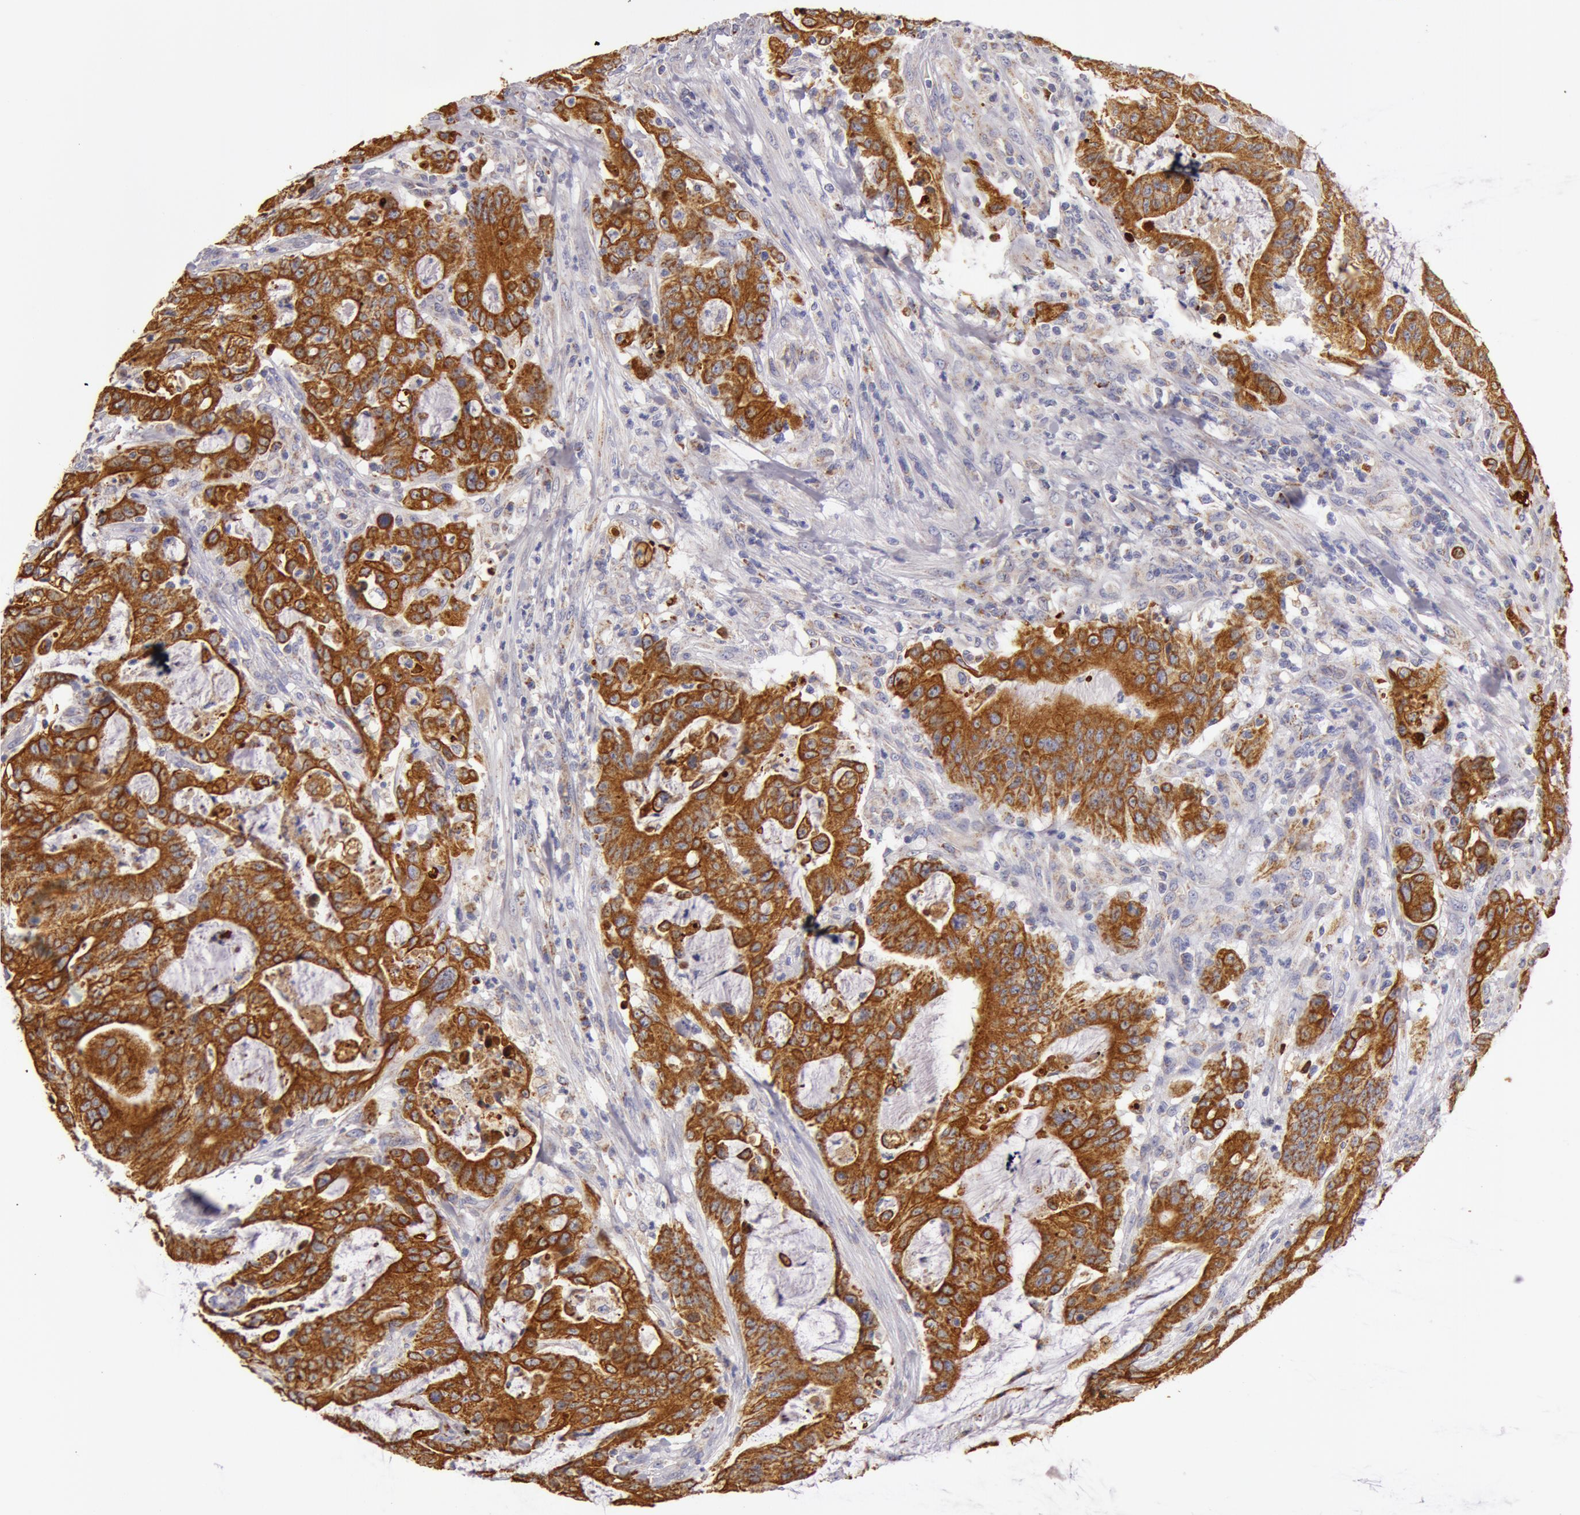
{"staining": {"intensity": "strong", "quantity": ">75%", "location": "cytoplasmic/membranous"}, "tissue": "colorectal cancer", "cell_type": "Tumor cells", "image_type": "cancer", "snomed": [{"axis": "morphology", "description": "Adenocarcinoma, NOS"}, {"axis": "topography", "description": "Colon"}], "caption": "Immunohistochemical staining of adenocarcinoma (colorectal) demonstrates high levels of strong cytoplasmic/membranous protein staining in approximately >75% of tumor cells.", "gene": "KRT18", "patient": {"sex": "male", "age": 54}}